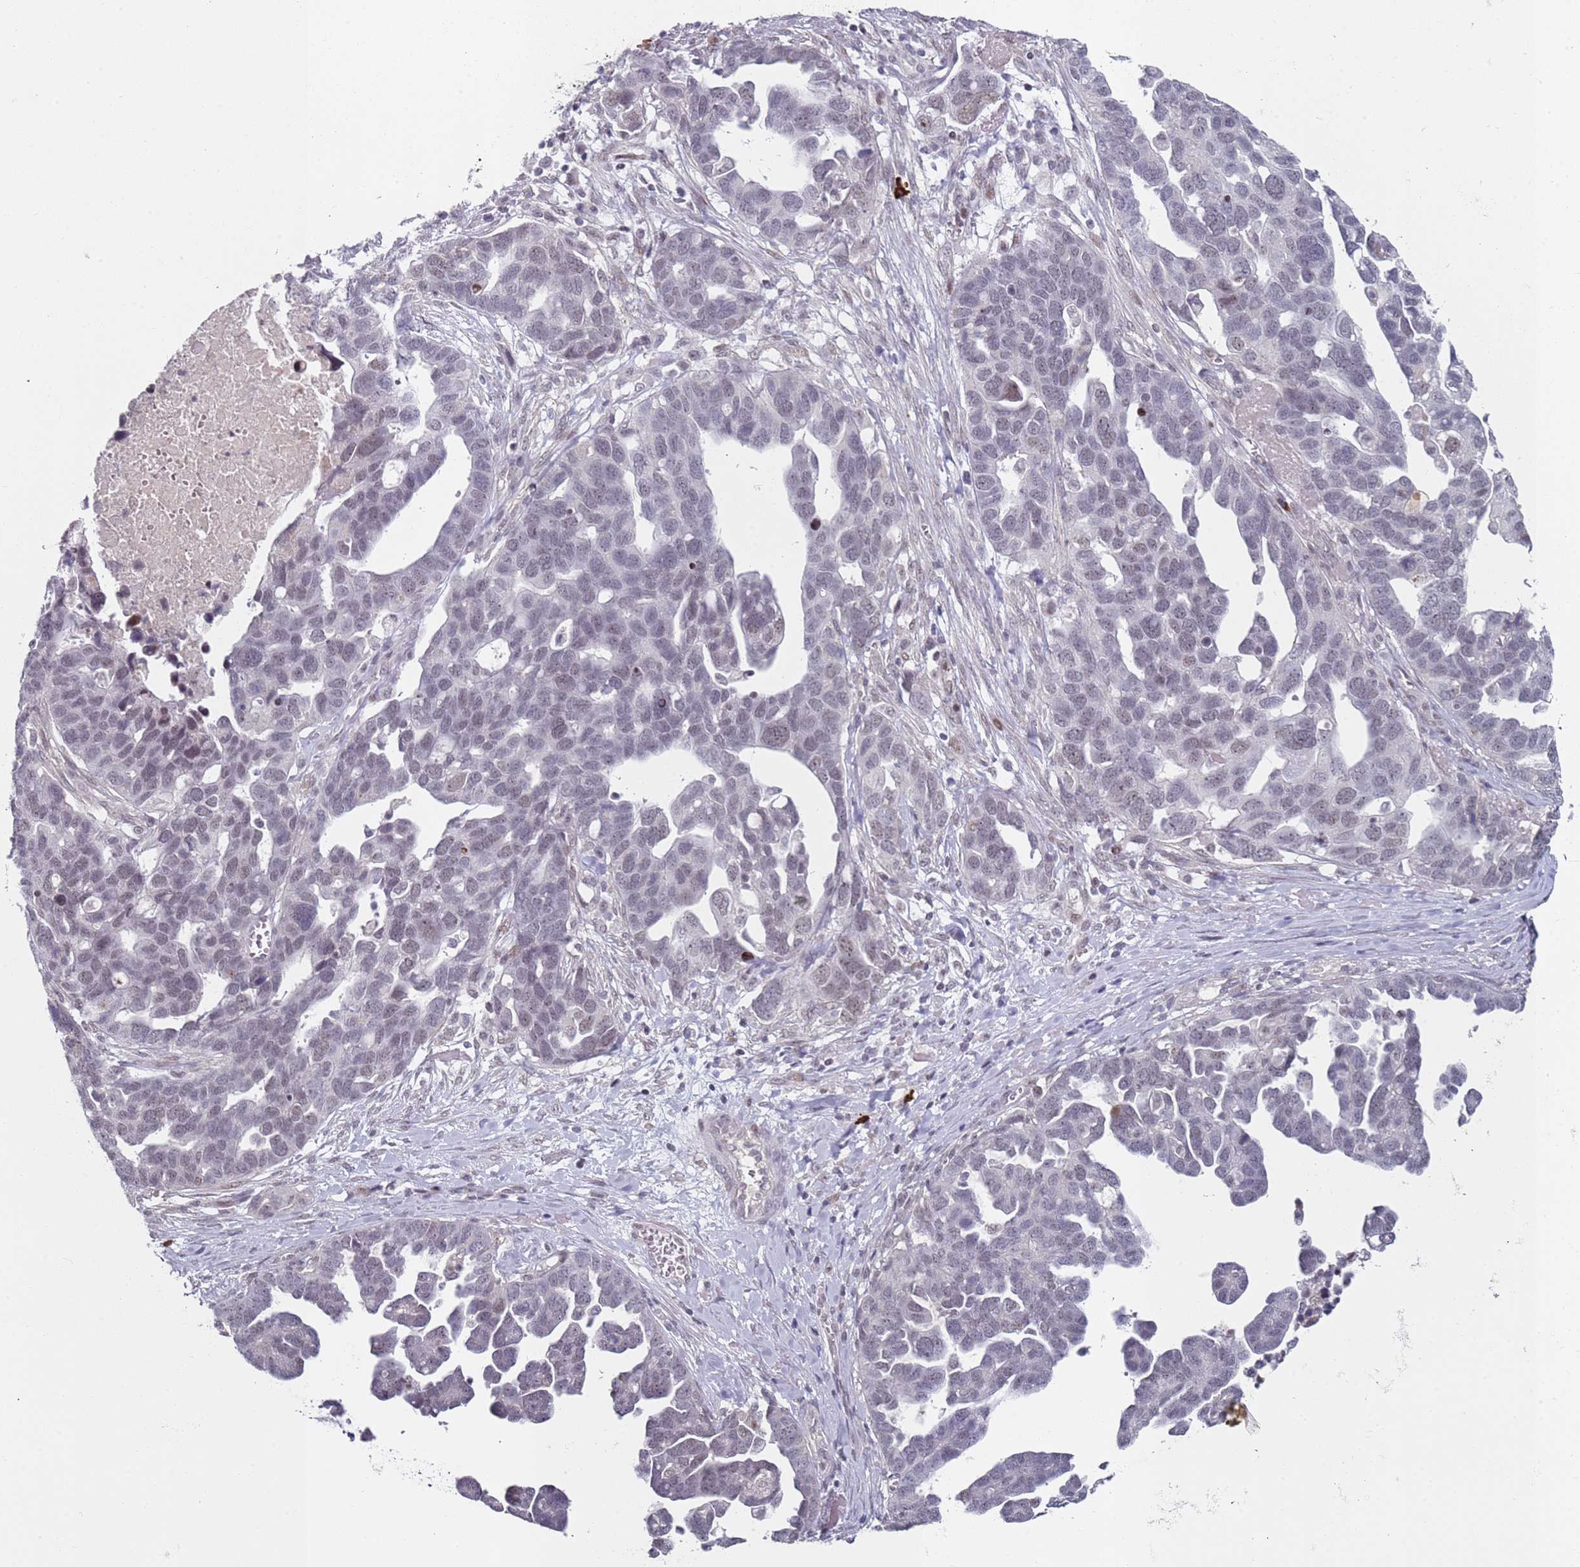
{"staining": {"intensity": "weak", "quantity": "<25%", "location": "nuclear"}, "tissue": "ovarian cancer", "cell_type": "Tumor cells", "image_type": "cancer", "snomed": [{"axis": "morphology", "description": "Cystadenocarcinoma, serous, NOS"}, {"axis": "topography", "description": "Ovary"}], "caption": "A high-resolution micrograph shows immunohistochemistry (IHC) staining of serous cystadenocarcinoma (ovarian), which exhibits no significant positivity in tumor cells. (Stains: DAB (3,3'-diaminobenzidine) immunohistochemistry with hematoxylin counter stain, Microscopy: brightfield microscopy at high magnification).", "gene": "ATF6B", "patient": {"sex": "female", "age": 54}}